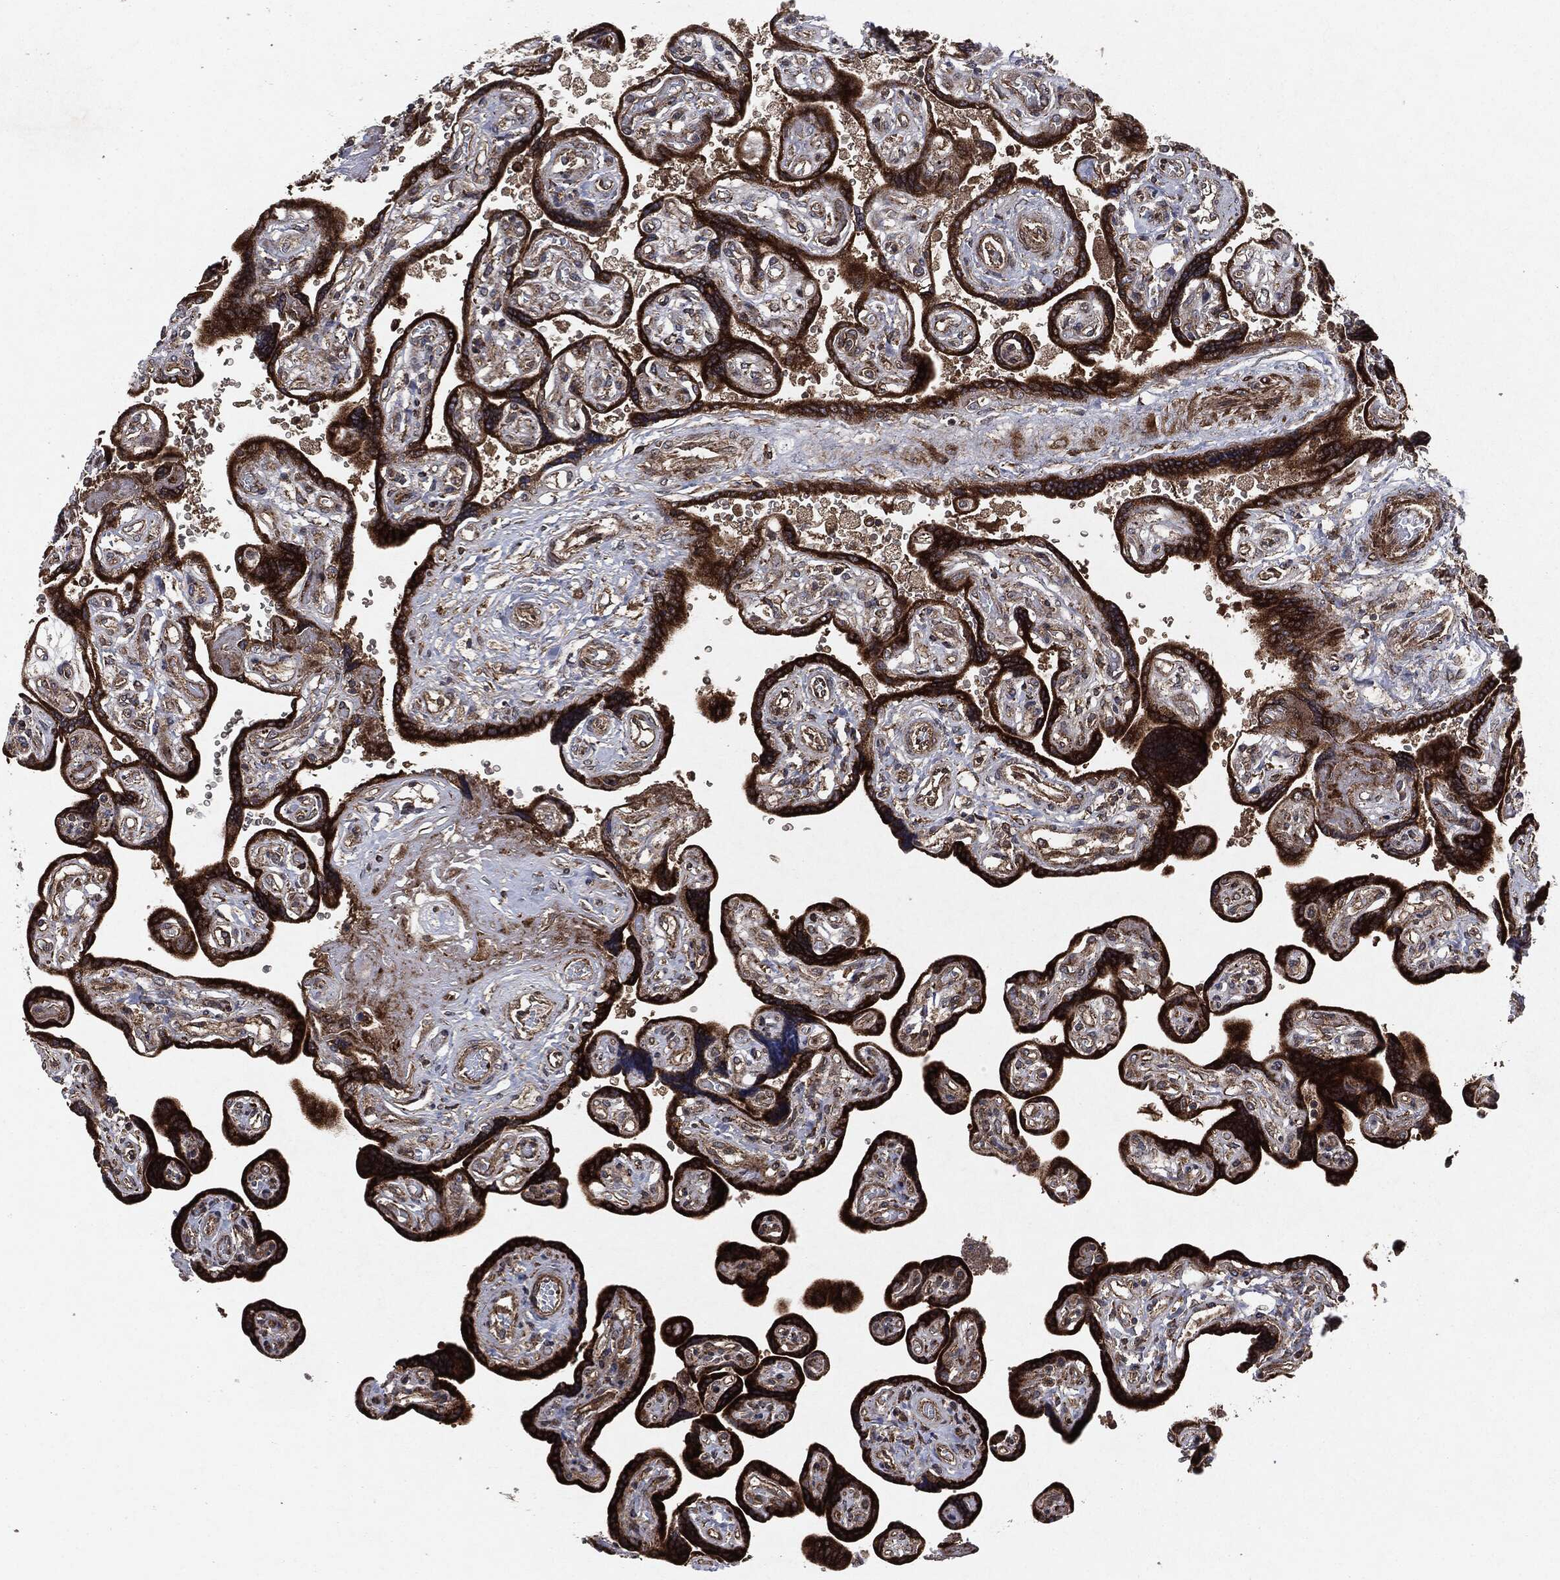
{"staining": {"intensity": "moderate", "quantity": ">75%", "location": "cytoplasmic/membranous"}, "tissue": "placenta", "cell_type": "Decidual cells", "image_type": "normal", "snomed": [{"axis": "morphology", "description": "Normal tissue, NOS"}, {"axis": "topography", "description": "Placenta"}], "caption": "Immunohistochemistry (IHC) photomicrograph of normal placenta stained for a protein (brown), which exhibits medium levels of moderate cytoplasmic/membranous positivity in about >75% of decidual cells.", "gene": "RAF1", "patient": {"sex": "female", "age": 32}}